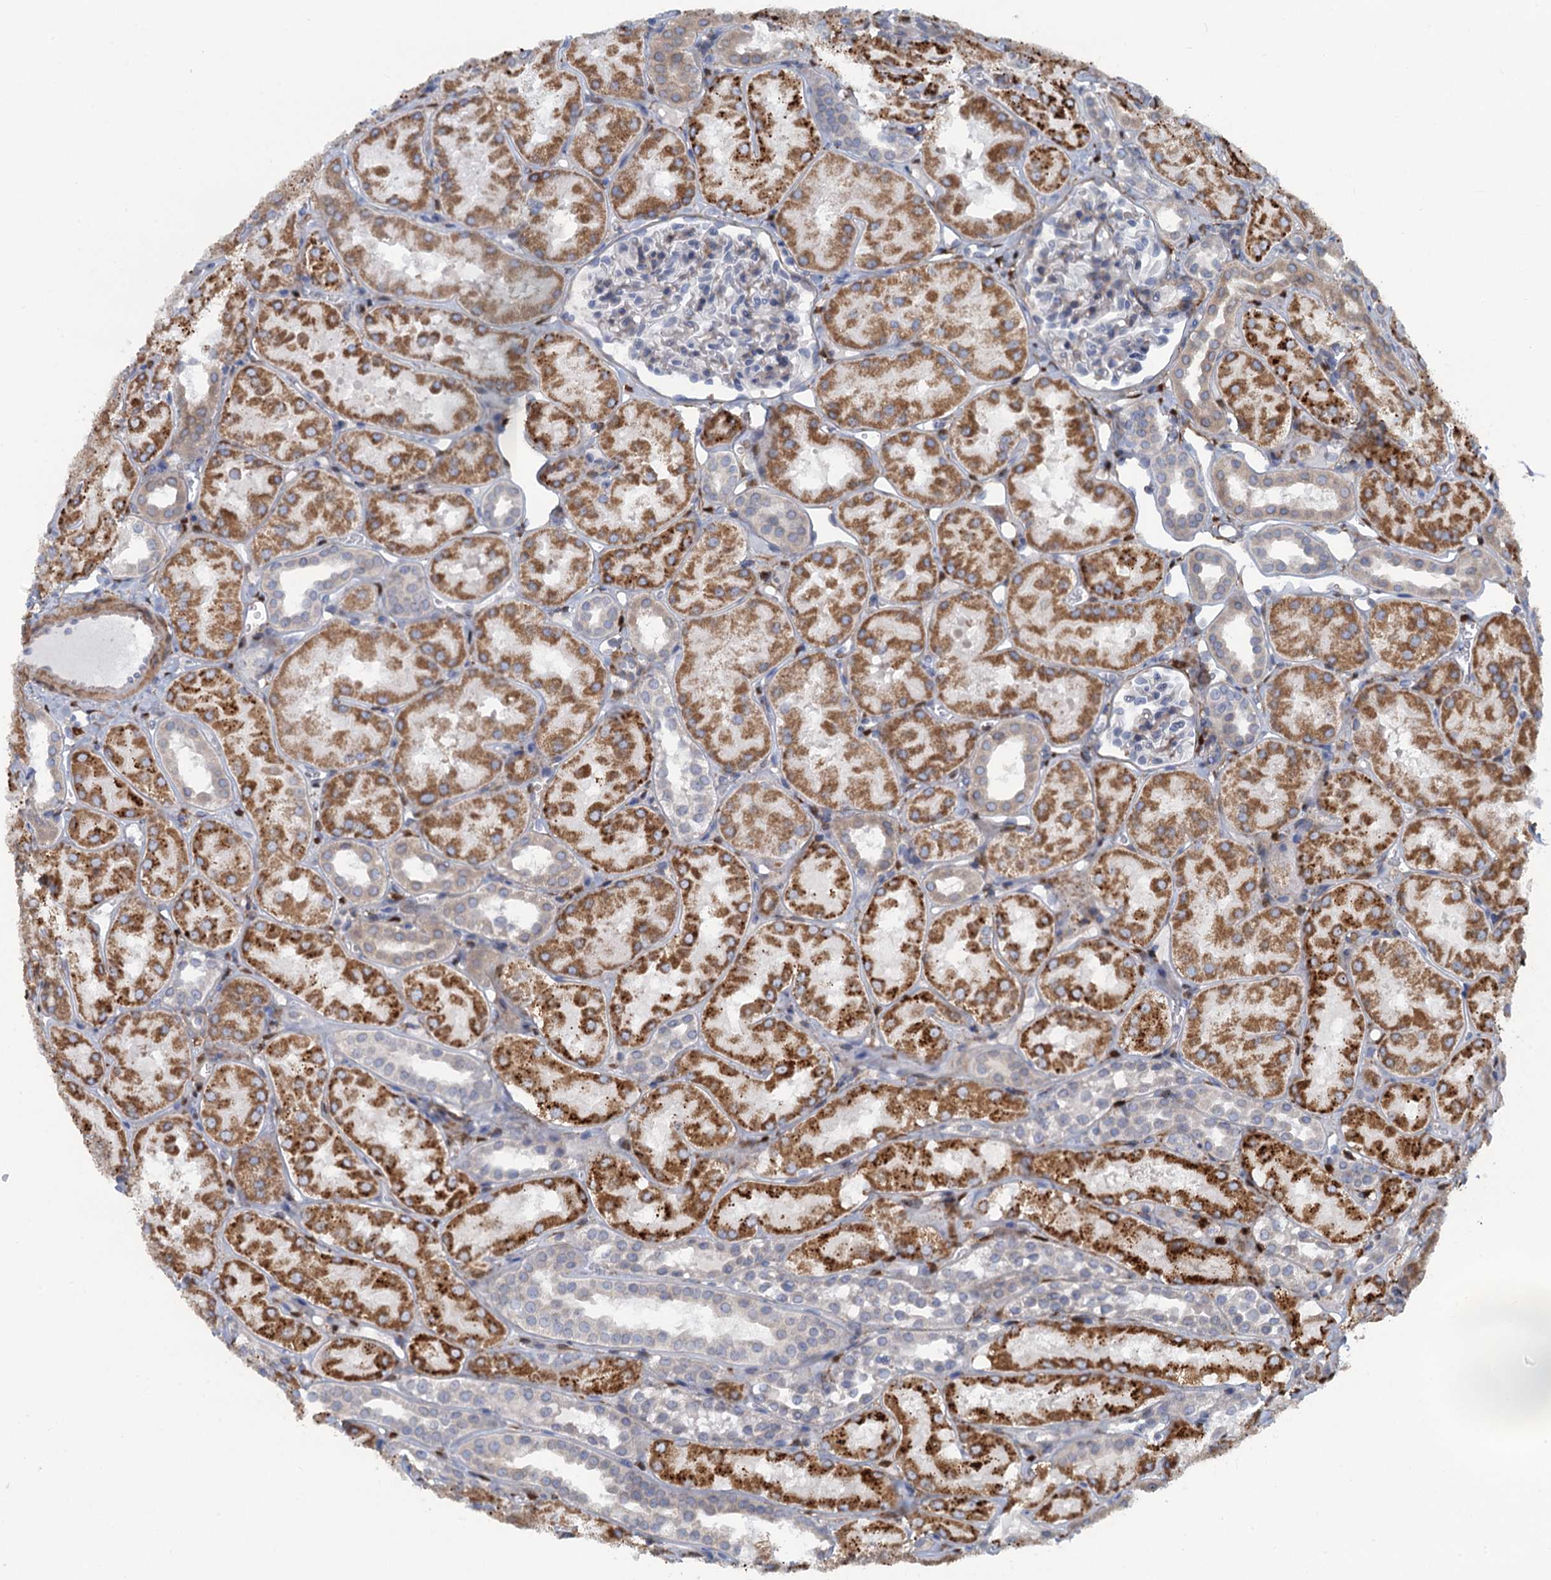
{"staining": {"intensity": "negative", "quantity": "none", "location": "none"}, "tissue": "kidney", "cell_type": "Cells in glomeruli", "image_type": "normal", "snomed": [{"axis": "morphology", "description": "Normal tissue, NOS"}, {"axis": "topography", "description": "Kidney"}, {"axis": "topography", "description": "Urinary bladder"}], "caption": "A micrograph of human kidney is negative for staining in cells in glomeruli. Brightfield microscopy of immunohistochemistry stained with DAB (3,3'-diaminobenzidine) (brown) and hematoxylin (blue), captured at high magnification.", "gene": "POGLUT3", "patient": {"sex": "male", "age": 16}}